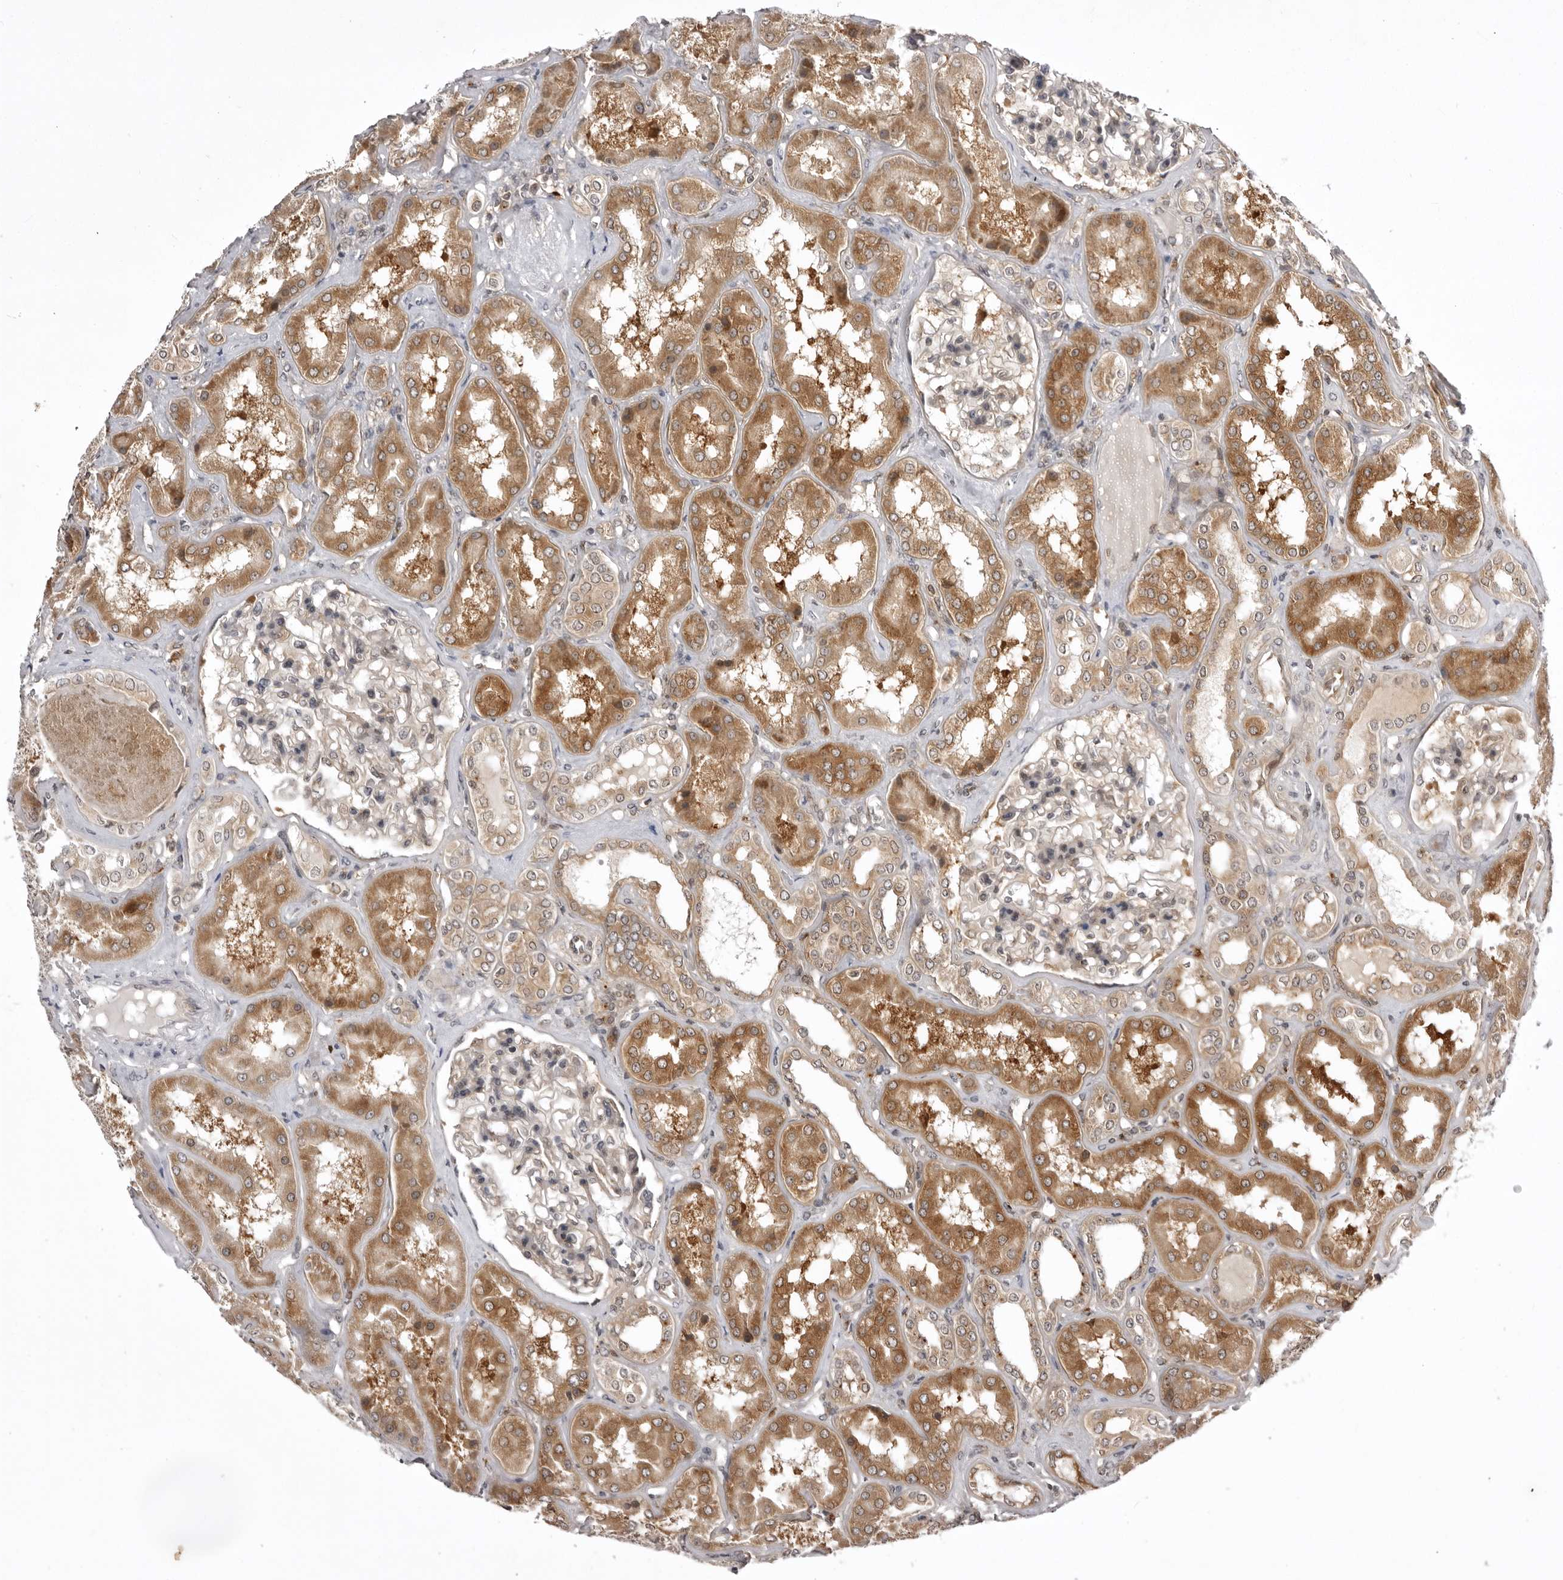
{"staining": {"intensity": "weak", "quantity": "25%-75%", "location": "cytoplasmic/membranous"}, "tissue": "kidney", "cell_type": "Cells in glomeruli", "image_type": "normal", "snomed": [{"axis": "morphology", "description": "Normal tissue, NOS"}, {"axis": "topography", "description": "Kidney"}], "caption": "Immunohistochemistry (IHC) (DAB) staining of unremarkable human kidney demonstrates weak cytoplasmic/membranous protein staining in approximately 25%-75% of cells in glomeruli.", "gene": "USP43", "patient": {"sex": "female", "age": 56}}